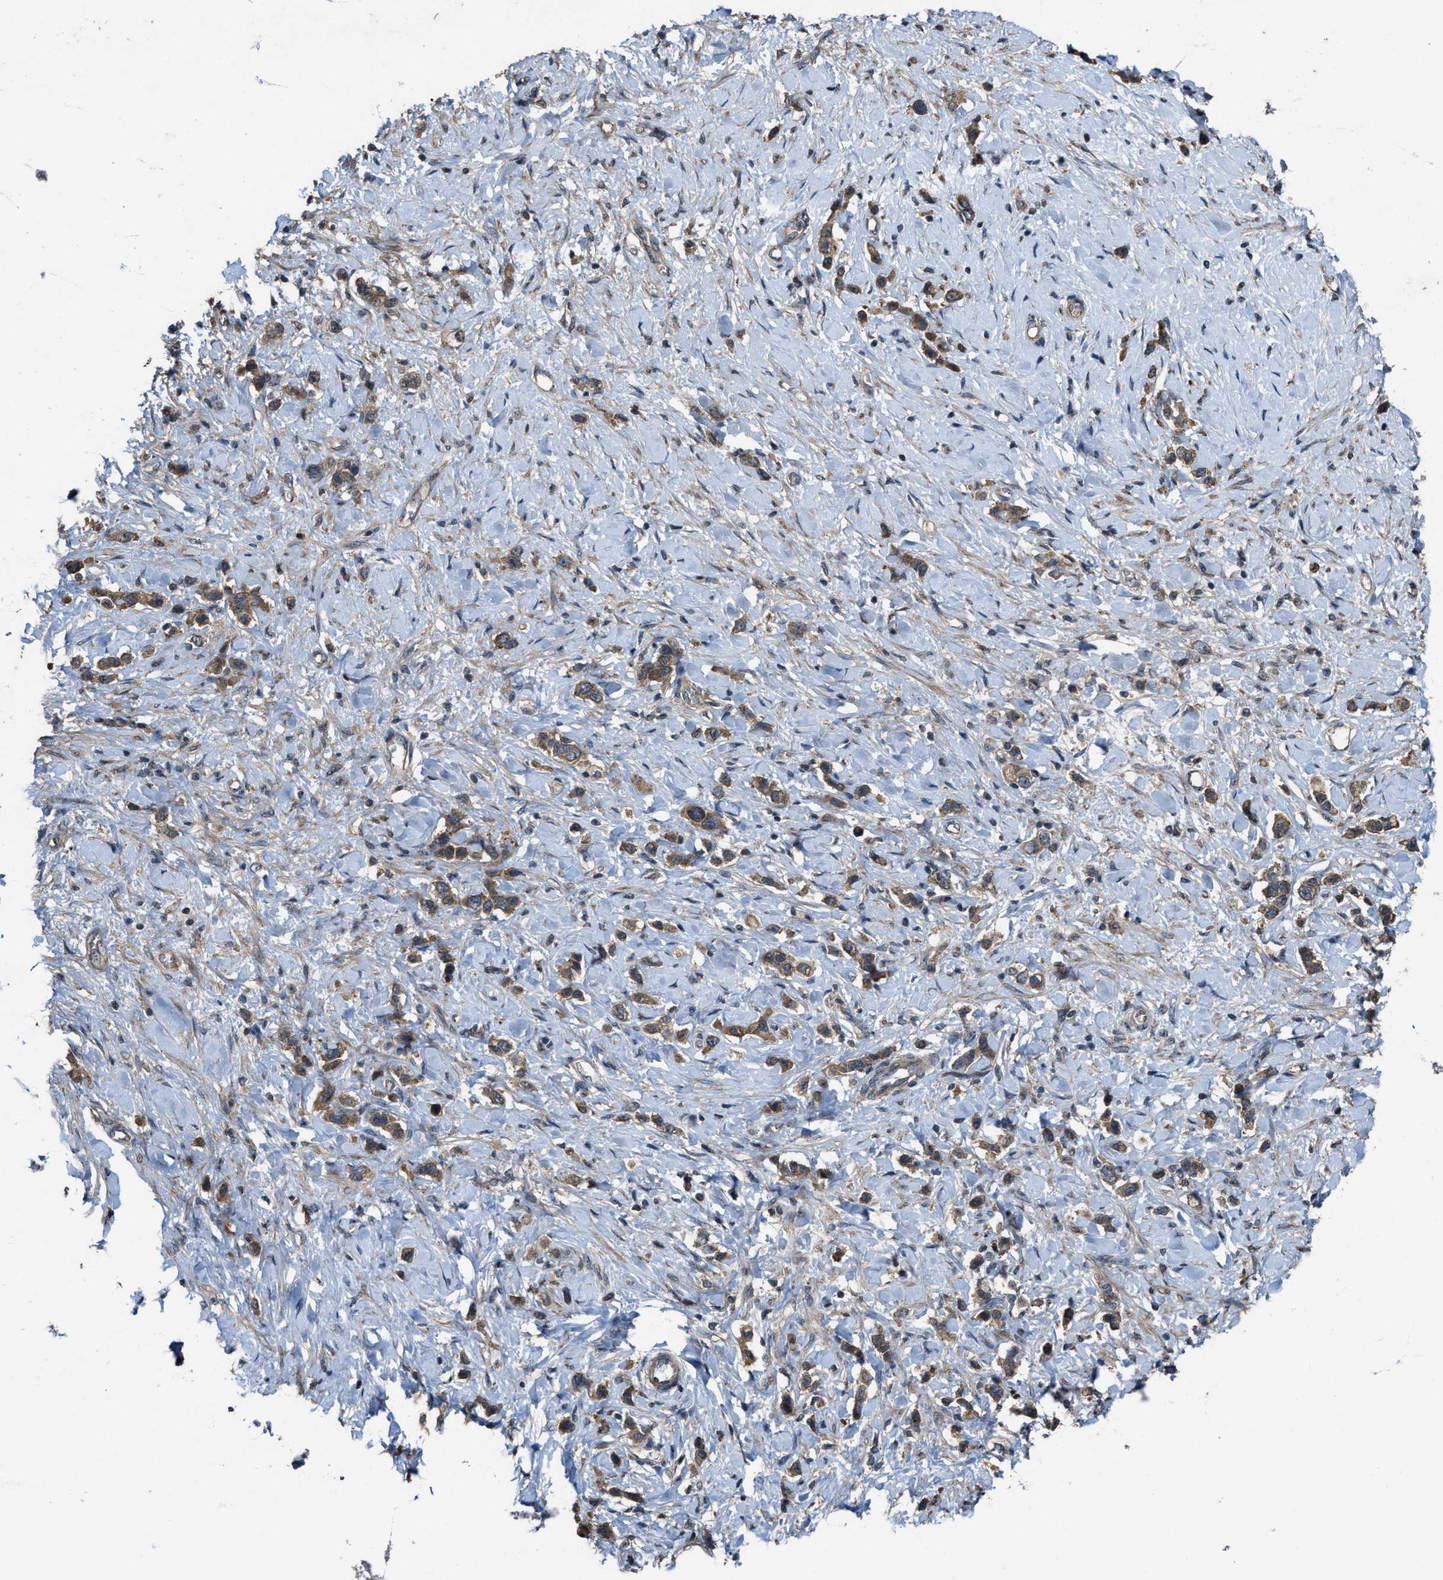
{"staining": {"intensity": "moderate", "quantity": ">75%", "location": "cytoplasmic/membranous"}, "tissue": "stomach cancer", "cell_type": "Tumor cells", "image_type": "cancer", "snomed": [{"axis": "morphology", "description": "Adenocarcinoma, NOS"}, {"axis": "topography", "description": "Stomach"}], "caption": "This is an image of immunohistochemistry (IHC) staining of adenocarcinoma (stomach), which shows moderate staining in the cytoplasmic/membranous of tumor cells.", "gene": "PDP2", "patient": {"sex": "female", "age": 65}}